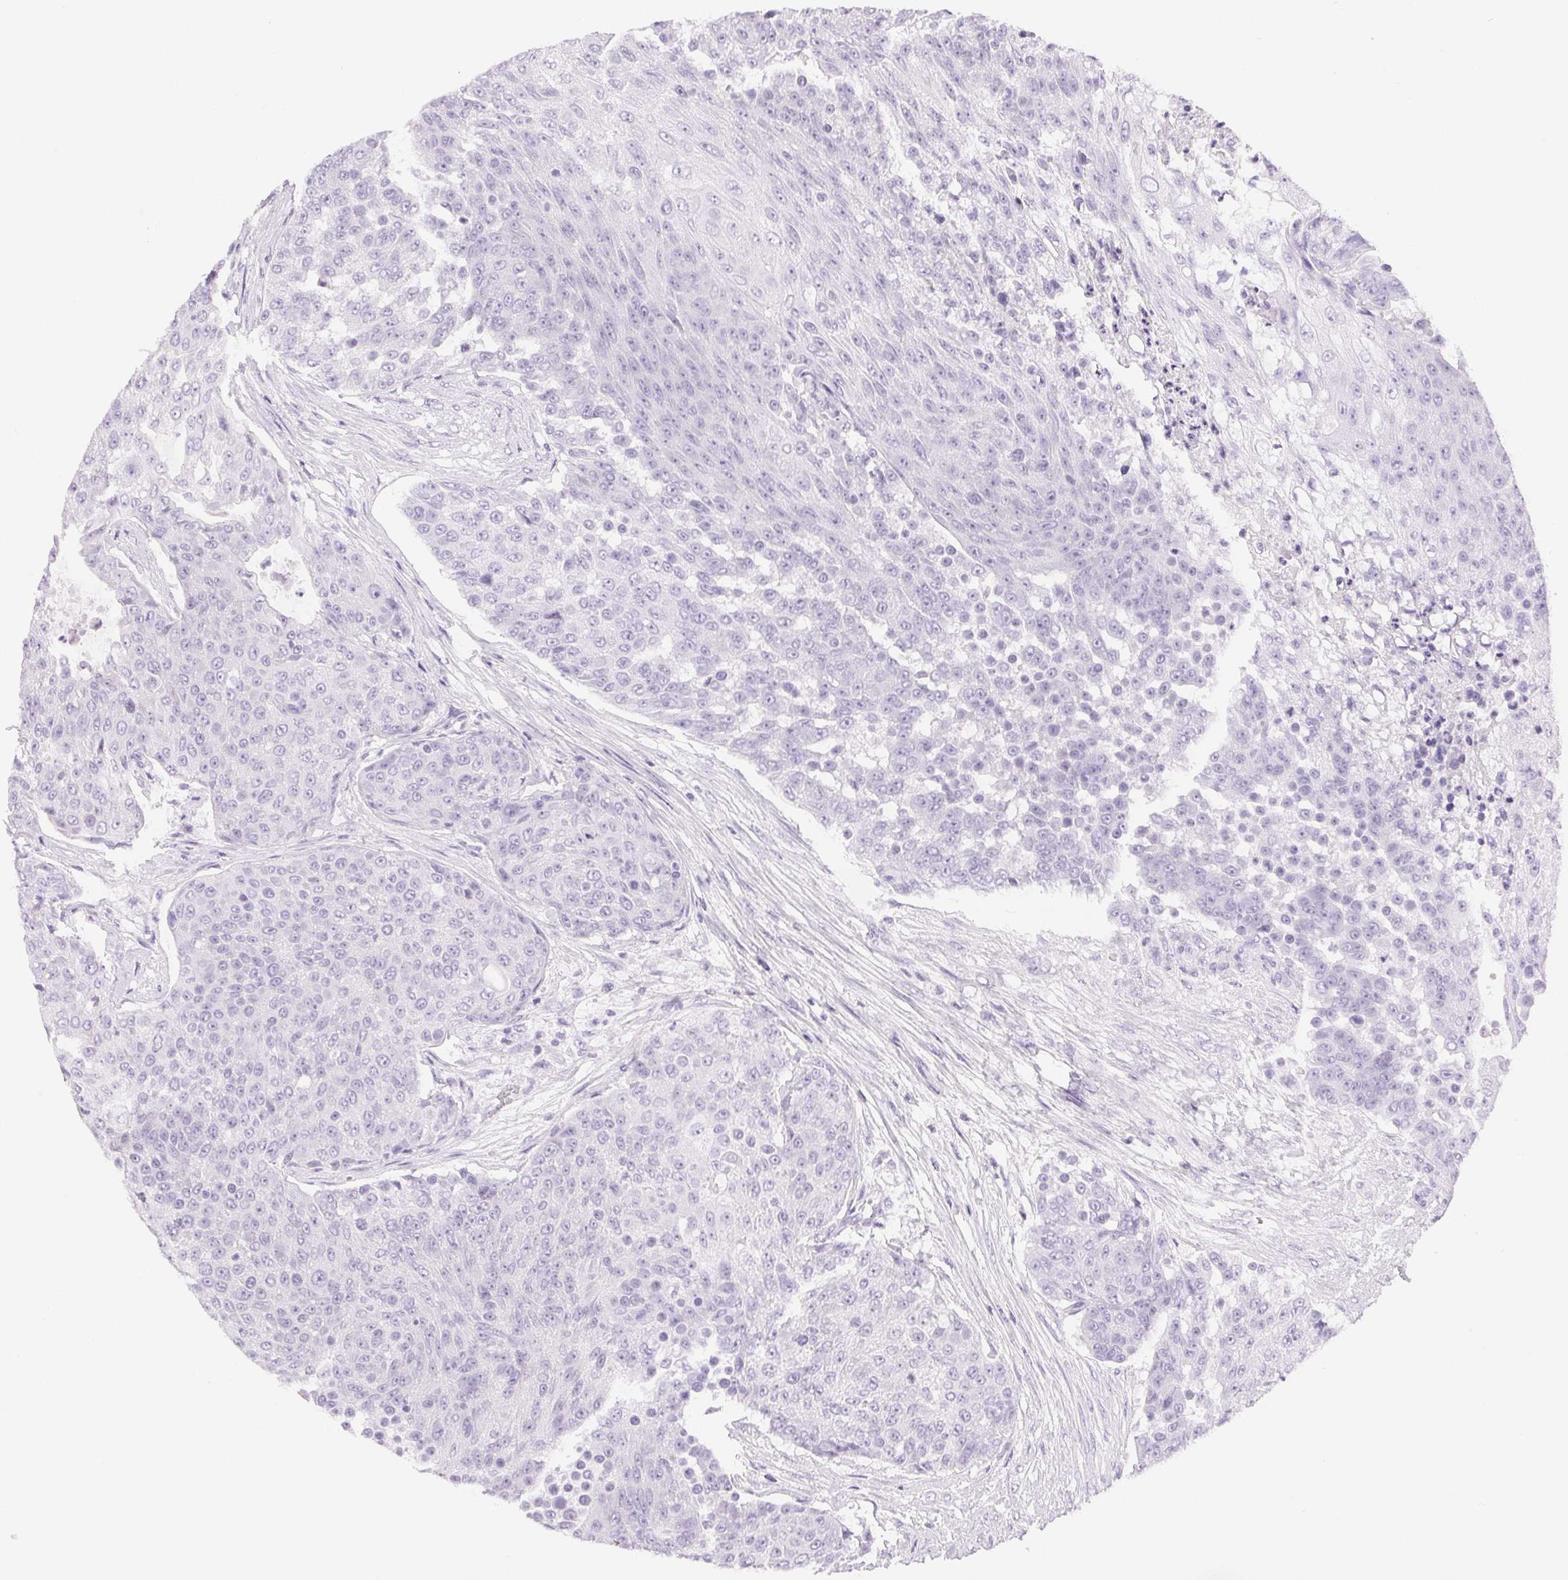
{"staining": {"intensity": "negative", "quantity": "none", "location": "none"}, "tissue": "urothelial cancer", "cell_type": "Tumor cells", "image_type": "cancer", "snomed": [{"axis": "morphology", "description": "Urothelial carcinoma, High grade"}, {"axis": "topography", "description": "Urinary bladder"}], "caption": "This is an immunohistochemistry (IHC) micrograph of human high-grade urothelial carcinoma. There is no expression in tumor cells.", "gene": "XDH", "patient": {"sex": "female", "age": 63}}